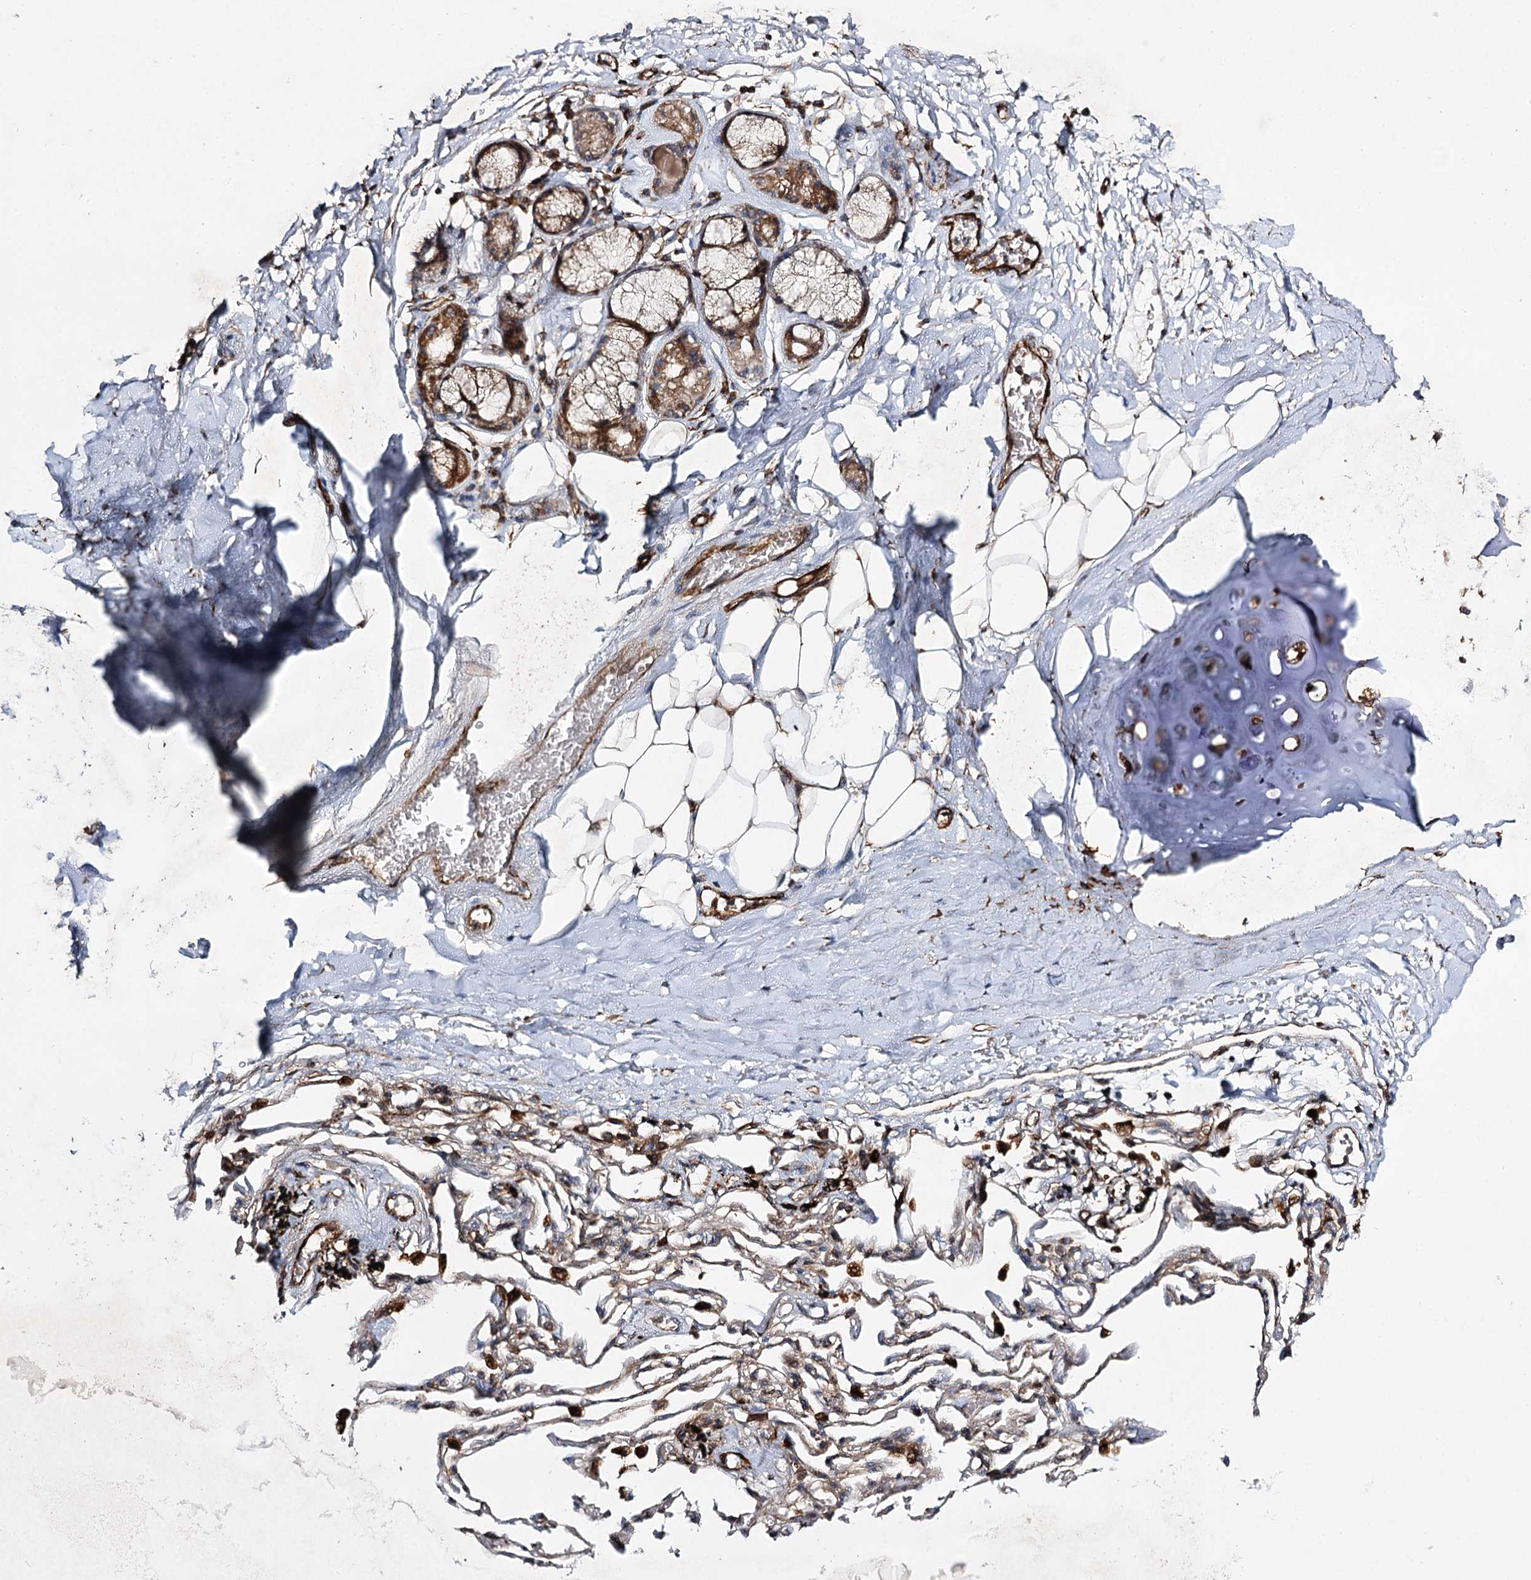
{"staining": {"intensity": "weak", "quantity": ">75%", "location": "cytoplasmic/membranous"}, "tissue": "adipose tissue", "cell_type": "Adipocytes", "image_type": "normal", "snomed": [{"axis": "morphology", "description": "Normal tissue, NOS"}, {"axis": "topography", "description": "Lymph node"}, {"axis": "topography", "description": "Bronchus"}], "caption": "Weak cytoplasmic/membranous expression for a protein is present in approximately >75% of adipocytes of benign adipose tissue using immunohistochemistry (IHC).", "gene": "DPEP2", "patient": {"sex": "male", "age": 63}}